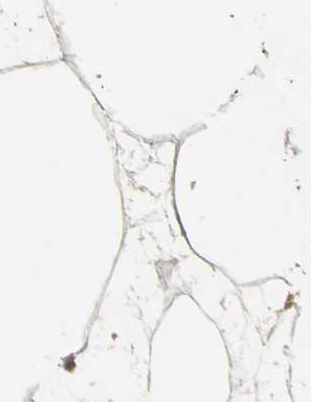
{"staining": {"intensity": "weak", "quantity": "25%-75%", "location": "cytoplasmic/membranous"}, "tissue": "adipose tissue", "cell_type": "Adipocytes", "image_type": "normal", "snomed": [{"axis": "morphology", "description": "Normal tissue, NOS"}, {"axis": "morphology", "description": "Duct carcinoma"}, {"axis": "topography", "description": "Breast"}, {"axis": "topography", "description": "Adipose tissue"}], "caption": "Approximately 25%-75% of adipocytes in normal adipose tissue display weak cytoplasmic/membranous protein positivity as visualized by brown immunohistochemical staining.", "gene": "OCLN", "patient": {"sex": "female", "age": 37}}